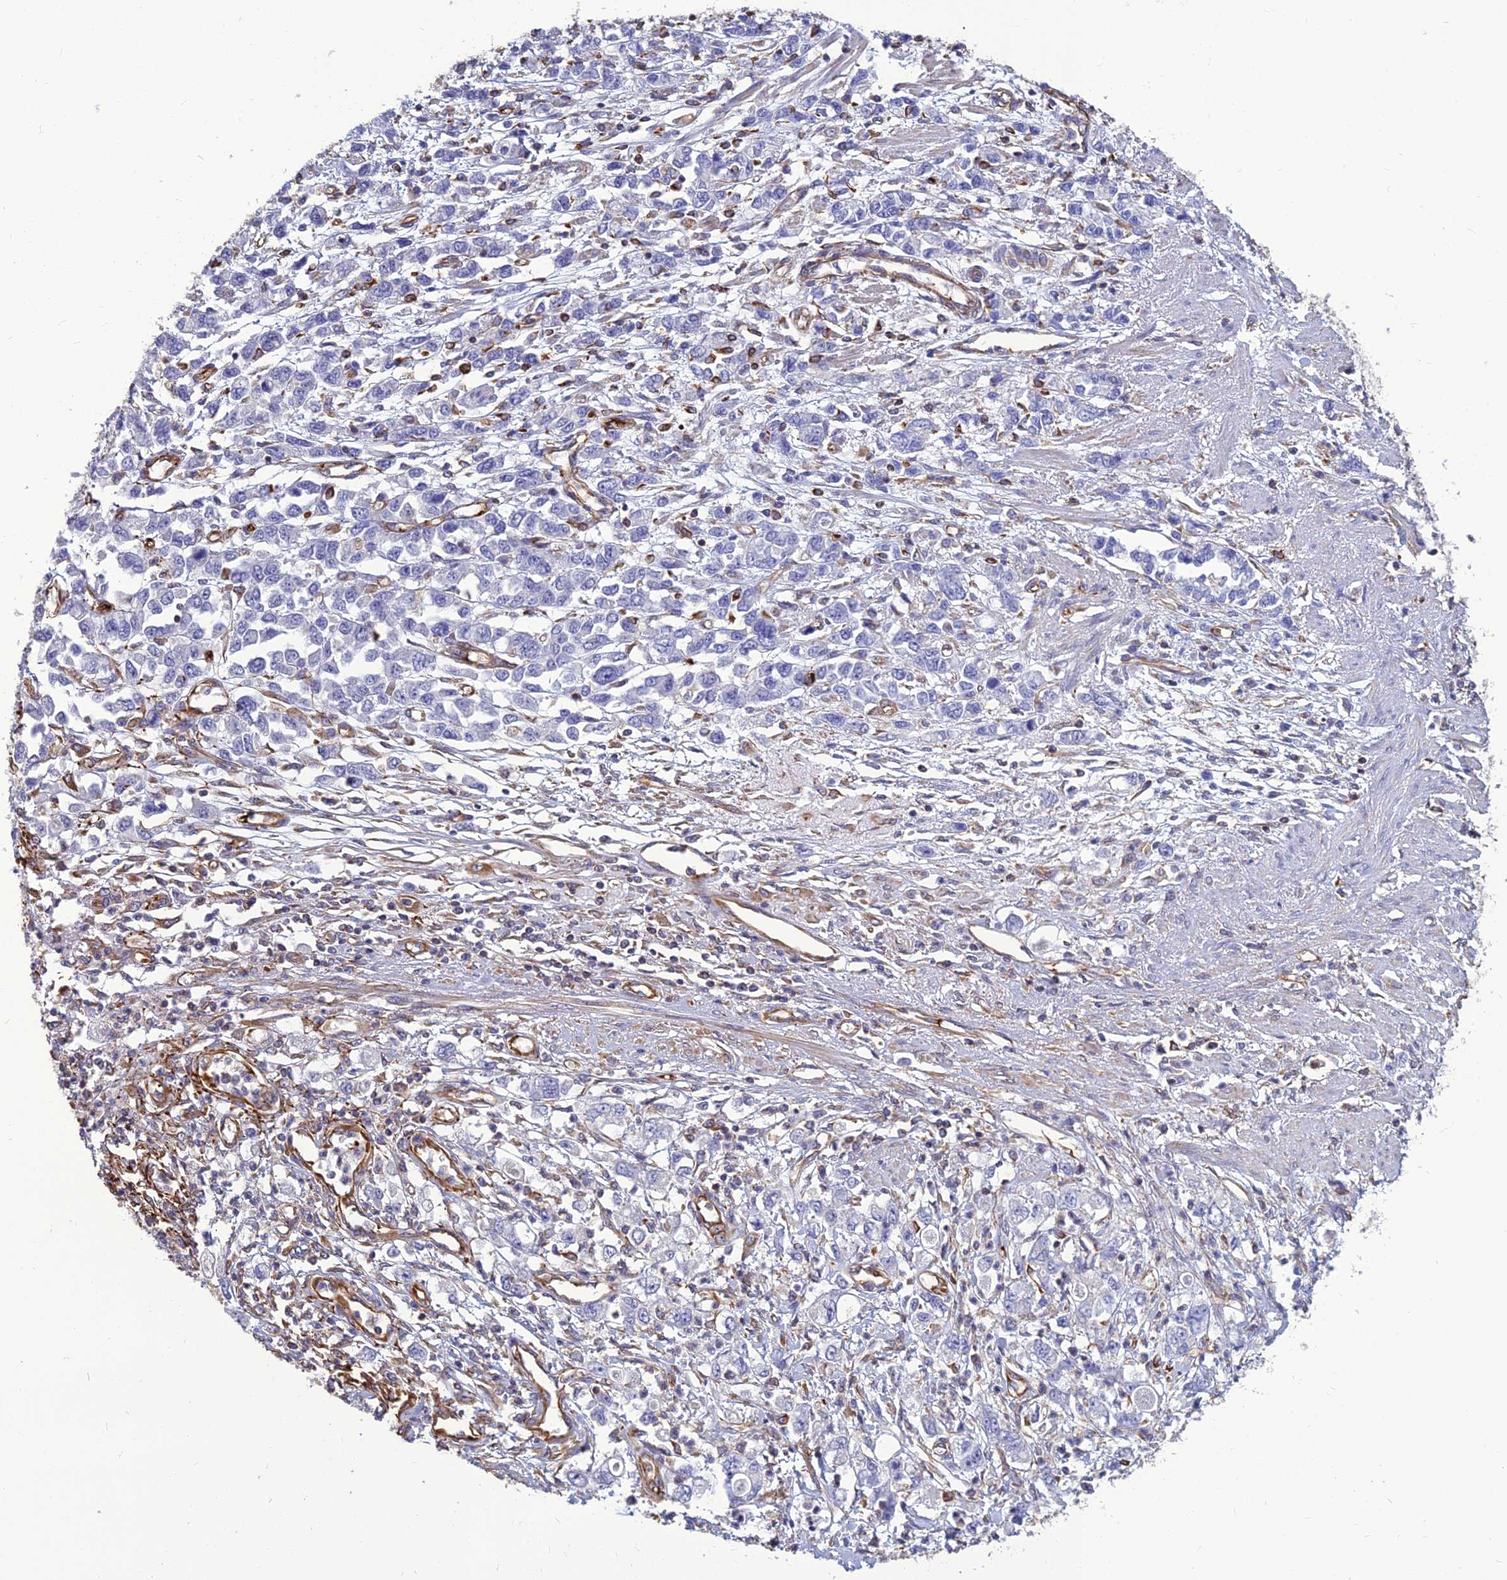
{"staining": {"intensity": "negative", "quantity": "none", "location": "none"}, "tissue": "stomach cancer", "cell_type": "Tumor cells", "image_type": "cancer", "snomed": [{"axis": "morphology", "description": "Adenocarcinoma, NOS"}, {"axis": "topography", "description": "Stomach"}], "caption": "DAB (3,3'-diaminobenzidine) immunohistochemical staining of adenocarcinoma (stomach) shows no significant staining in tumor cells.", "gene": "PSMD11", "patient": {"sex": "female", "age": 76}}